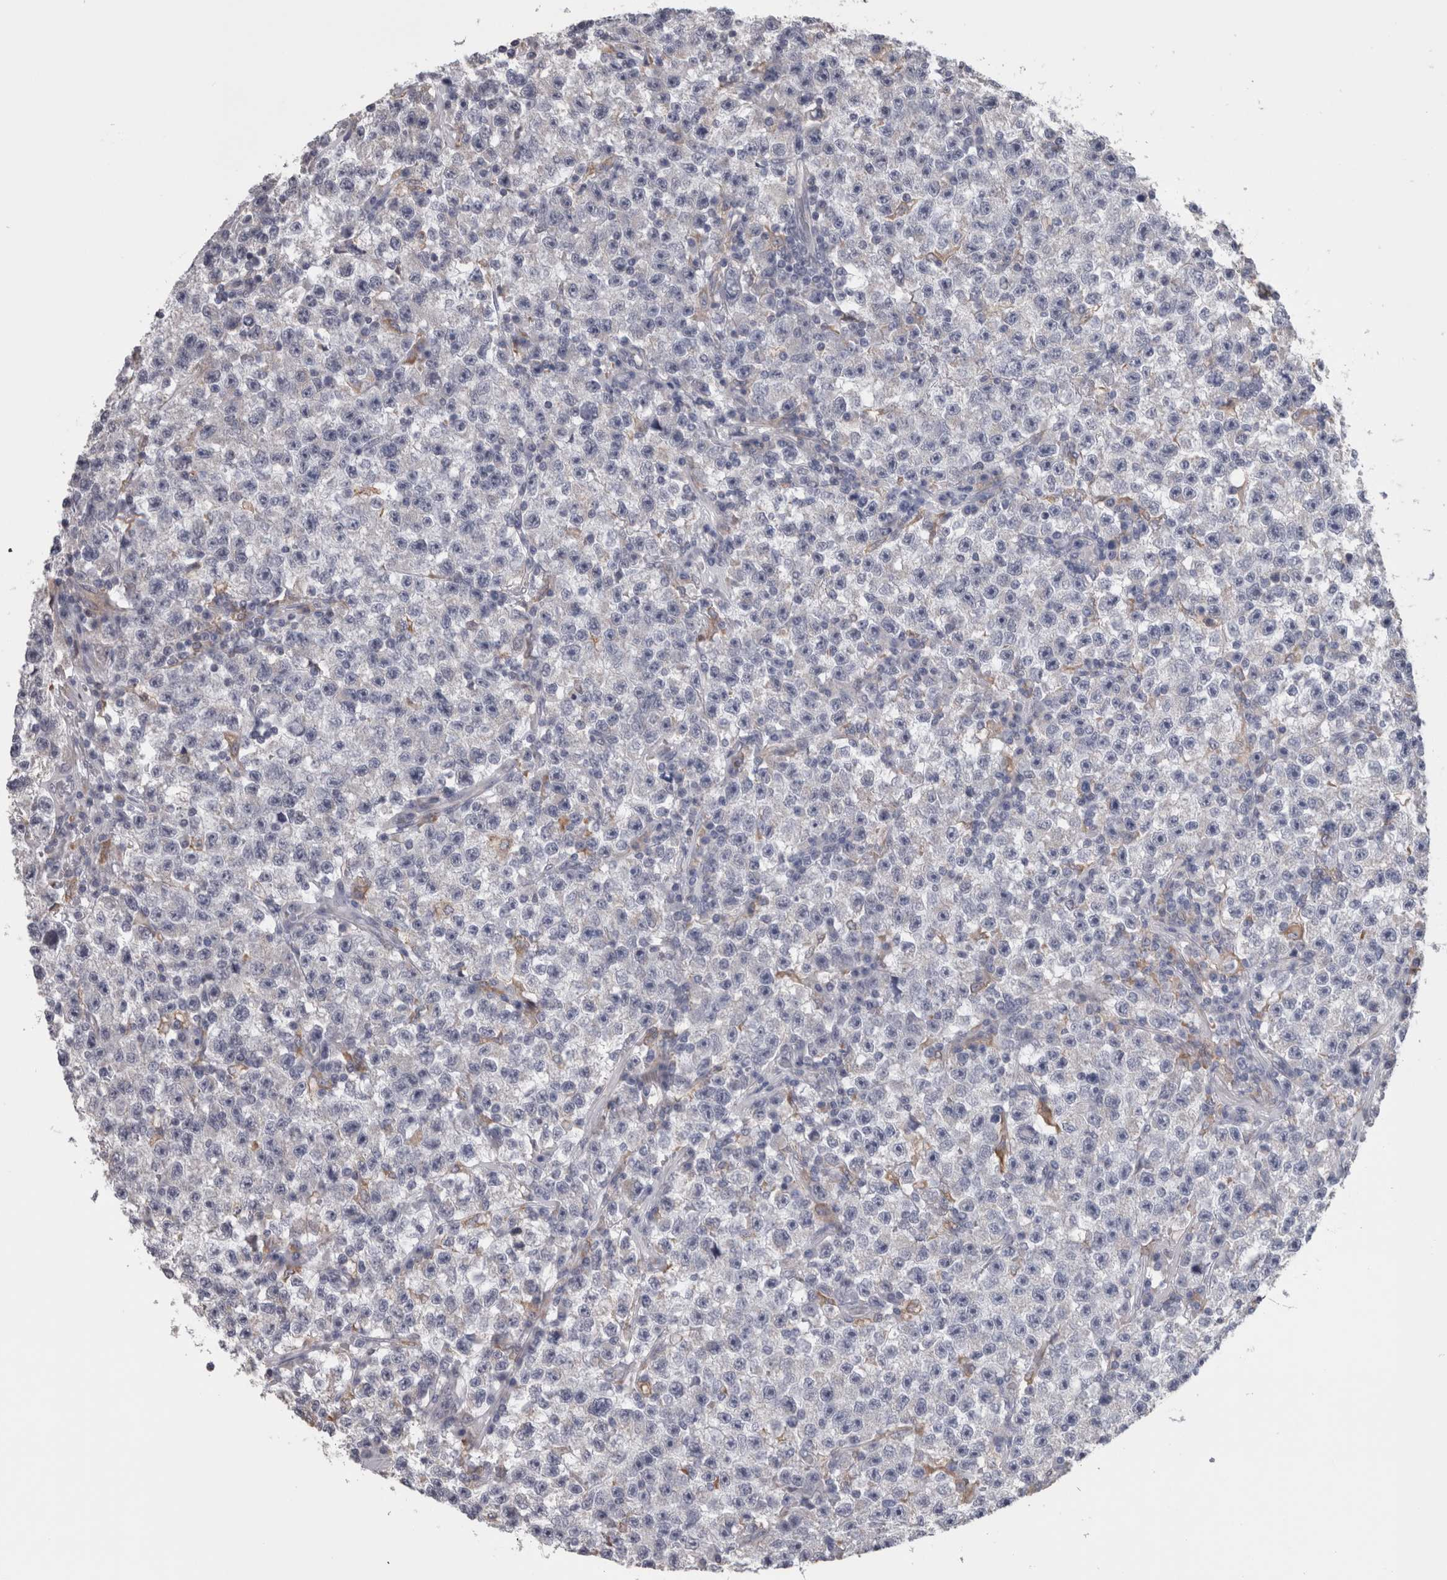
{"staining": {"intensity": "negative", "quantity": "none", "location": "none"}, "tissue": "testis cancer", "cell_type": "Tumor cells", "image_type": "cancer", "snomed": [{"axis": "morphology", "description": "Seminoma, NOS"}, {"axis": "topography", "description": "Testis"}], "caption": "A photomicrograph of human testis cancer (seminoma) is negative for staining in tumor cells.", "gene": "GDAP1", "patient": {"sex": "male", "age": 22}}